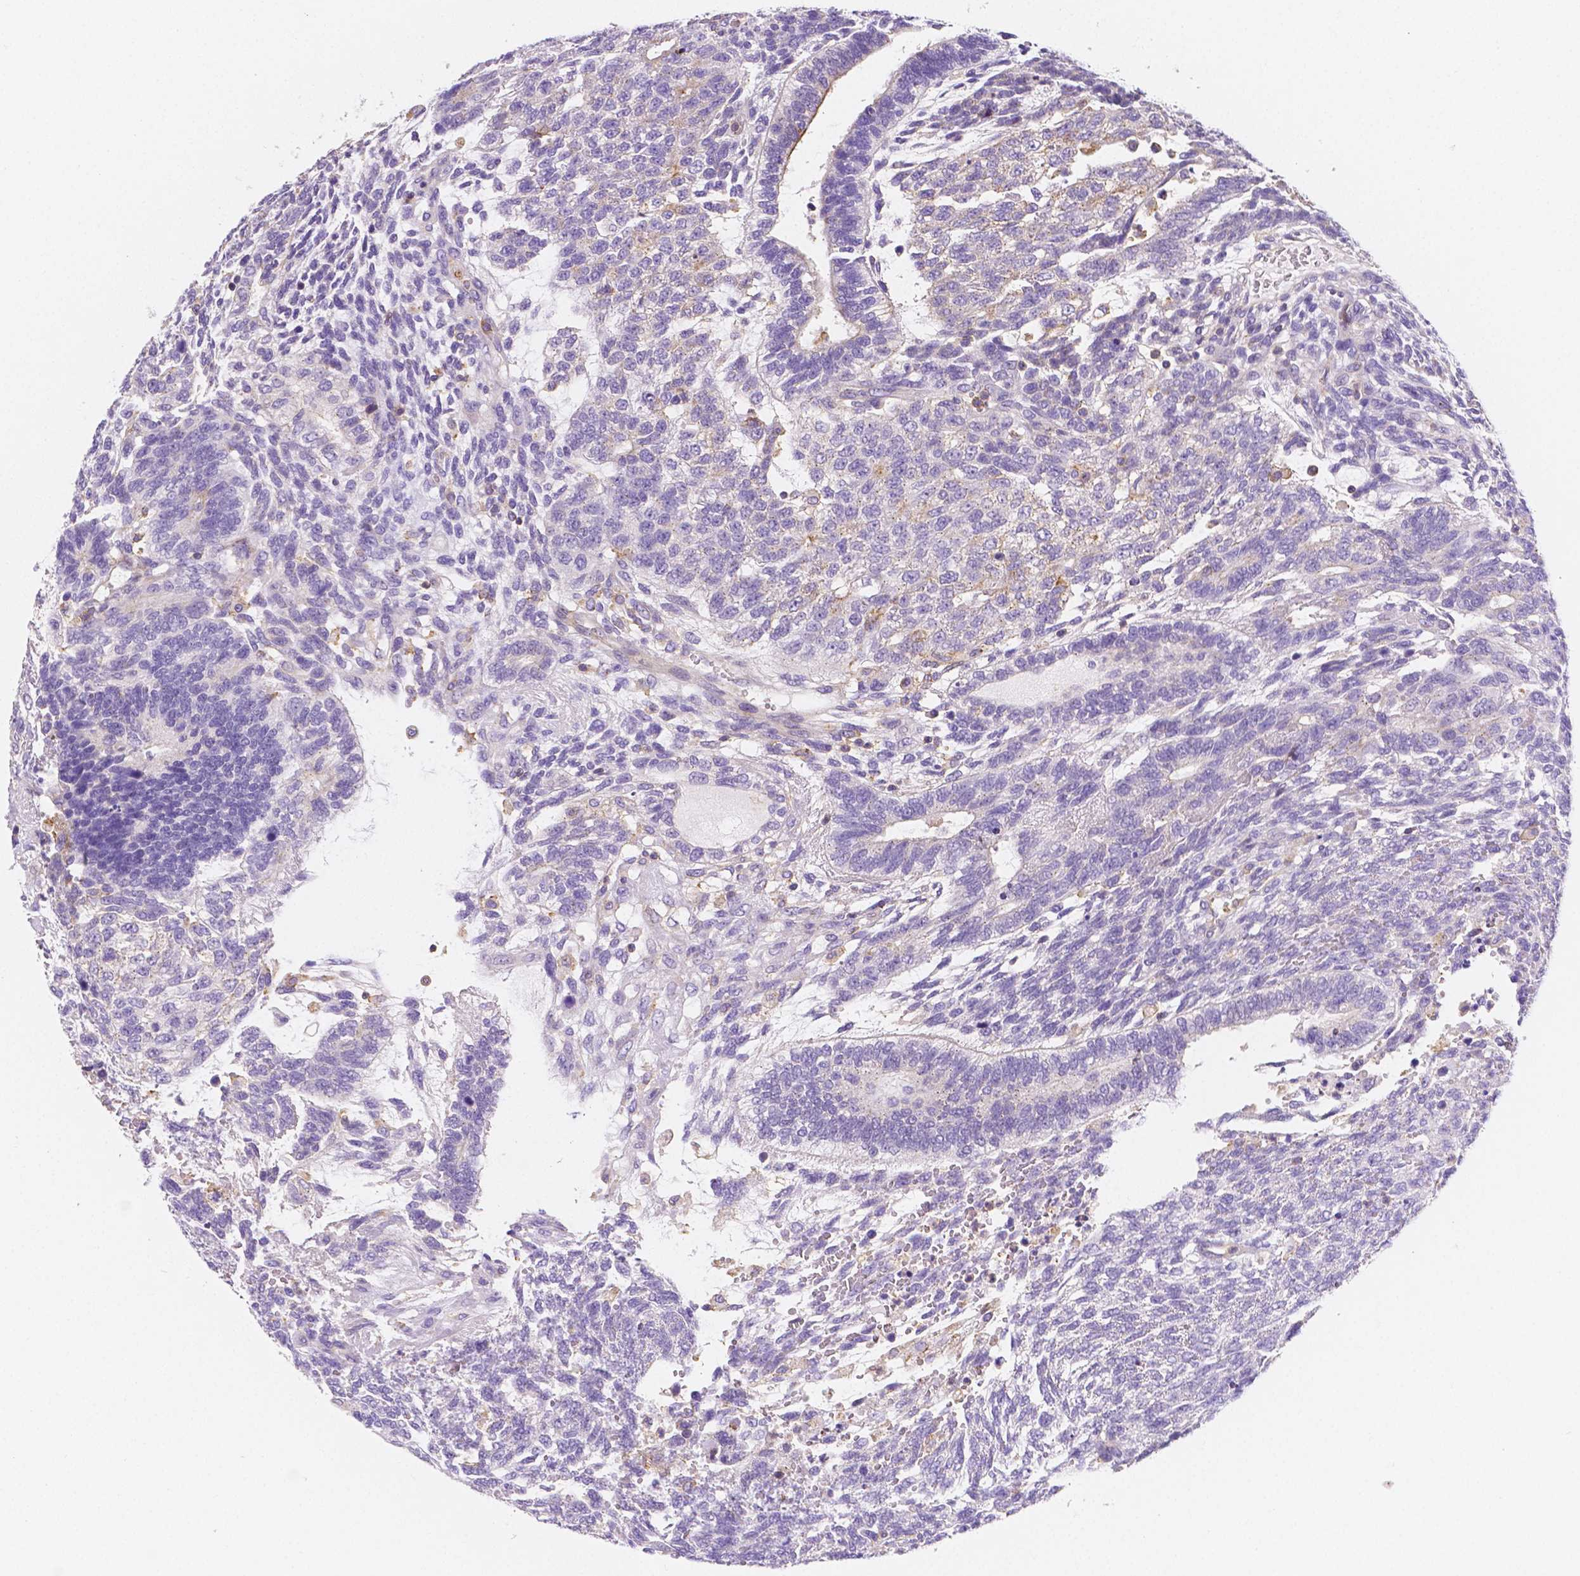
{"staining": {"intensity": "negative", "quantity": "none", "location": "none"}, "tissue": "testis cancer", "cell_type": "Tumor cells", "image_type": "cancer", "snomed": [{"axis": "morphology", "description": "Carcinoma, Embryonal, NOS"}, {"axis": "topography", "description": "Testis"}], "caption": "Photomicrograph shows no significant protein positivity in tumor cells of testis embryonal carcinoma.", "gene": "GABRD", "patient": {"sex": "male", "age": 23}}